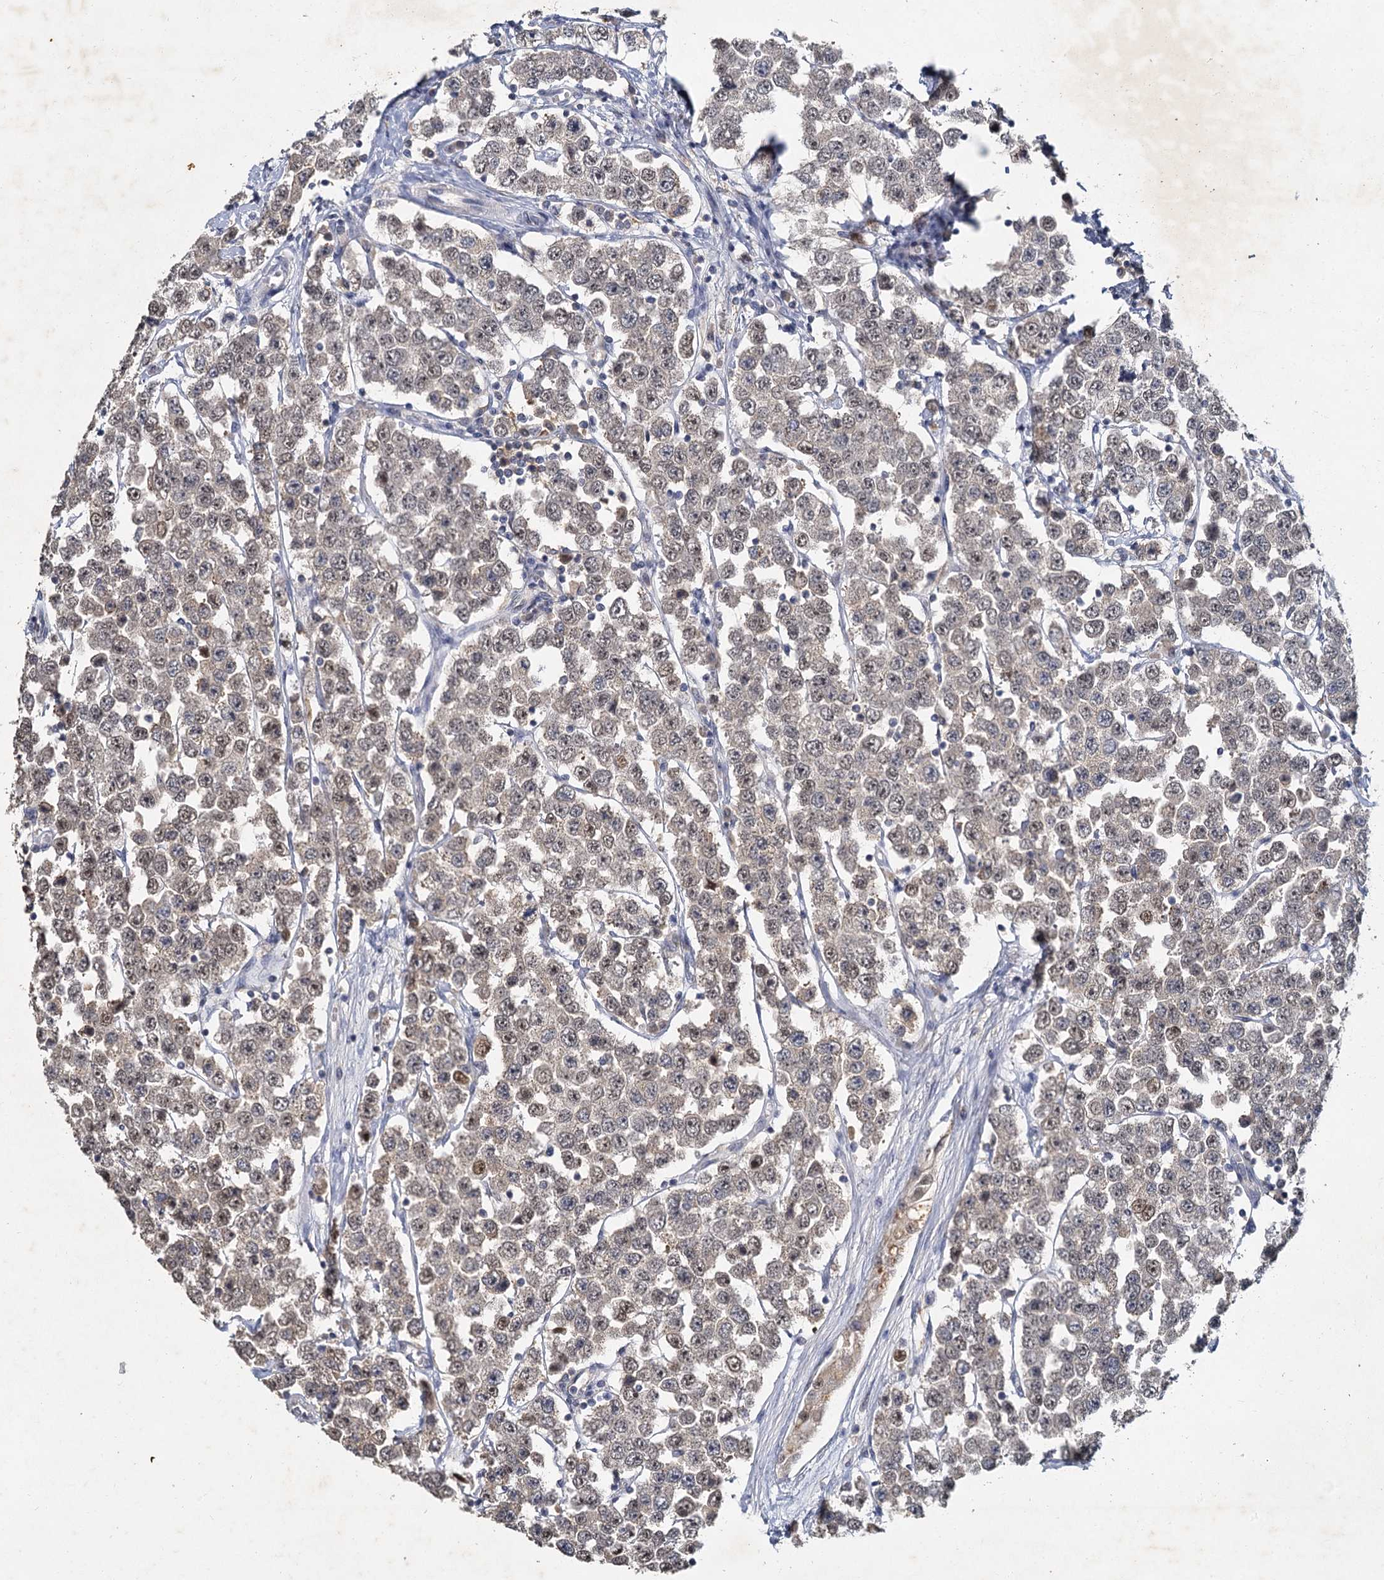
{"staining": {"intensity": "weak", "quantity": "<25%", "location": "nuclear"}, "tissue": "testis cancer", "cell_type": "Tumor cells", "image_type": "cancer", "snomed": [{"axis": "morphology", "description": "Seminoma, NOS"}, {"axis": "topography", "description": "Testis"}], "caption": "An image of testis cancer stained for a protein displays no brown staining in tumor cells. (Stains: DAB IHC with hematoxylin counter stain, Microscopy: brightfield microscopy at high magnification).", "gene": "MUCL1", "patient": {"sex": "male", "age": 28}}